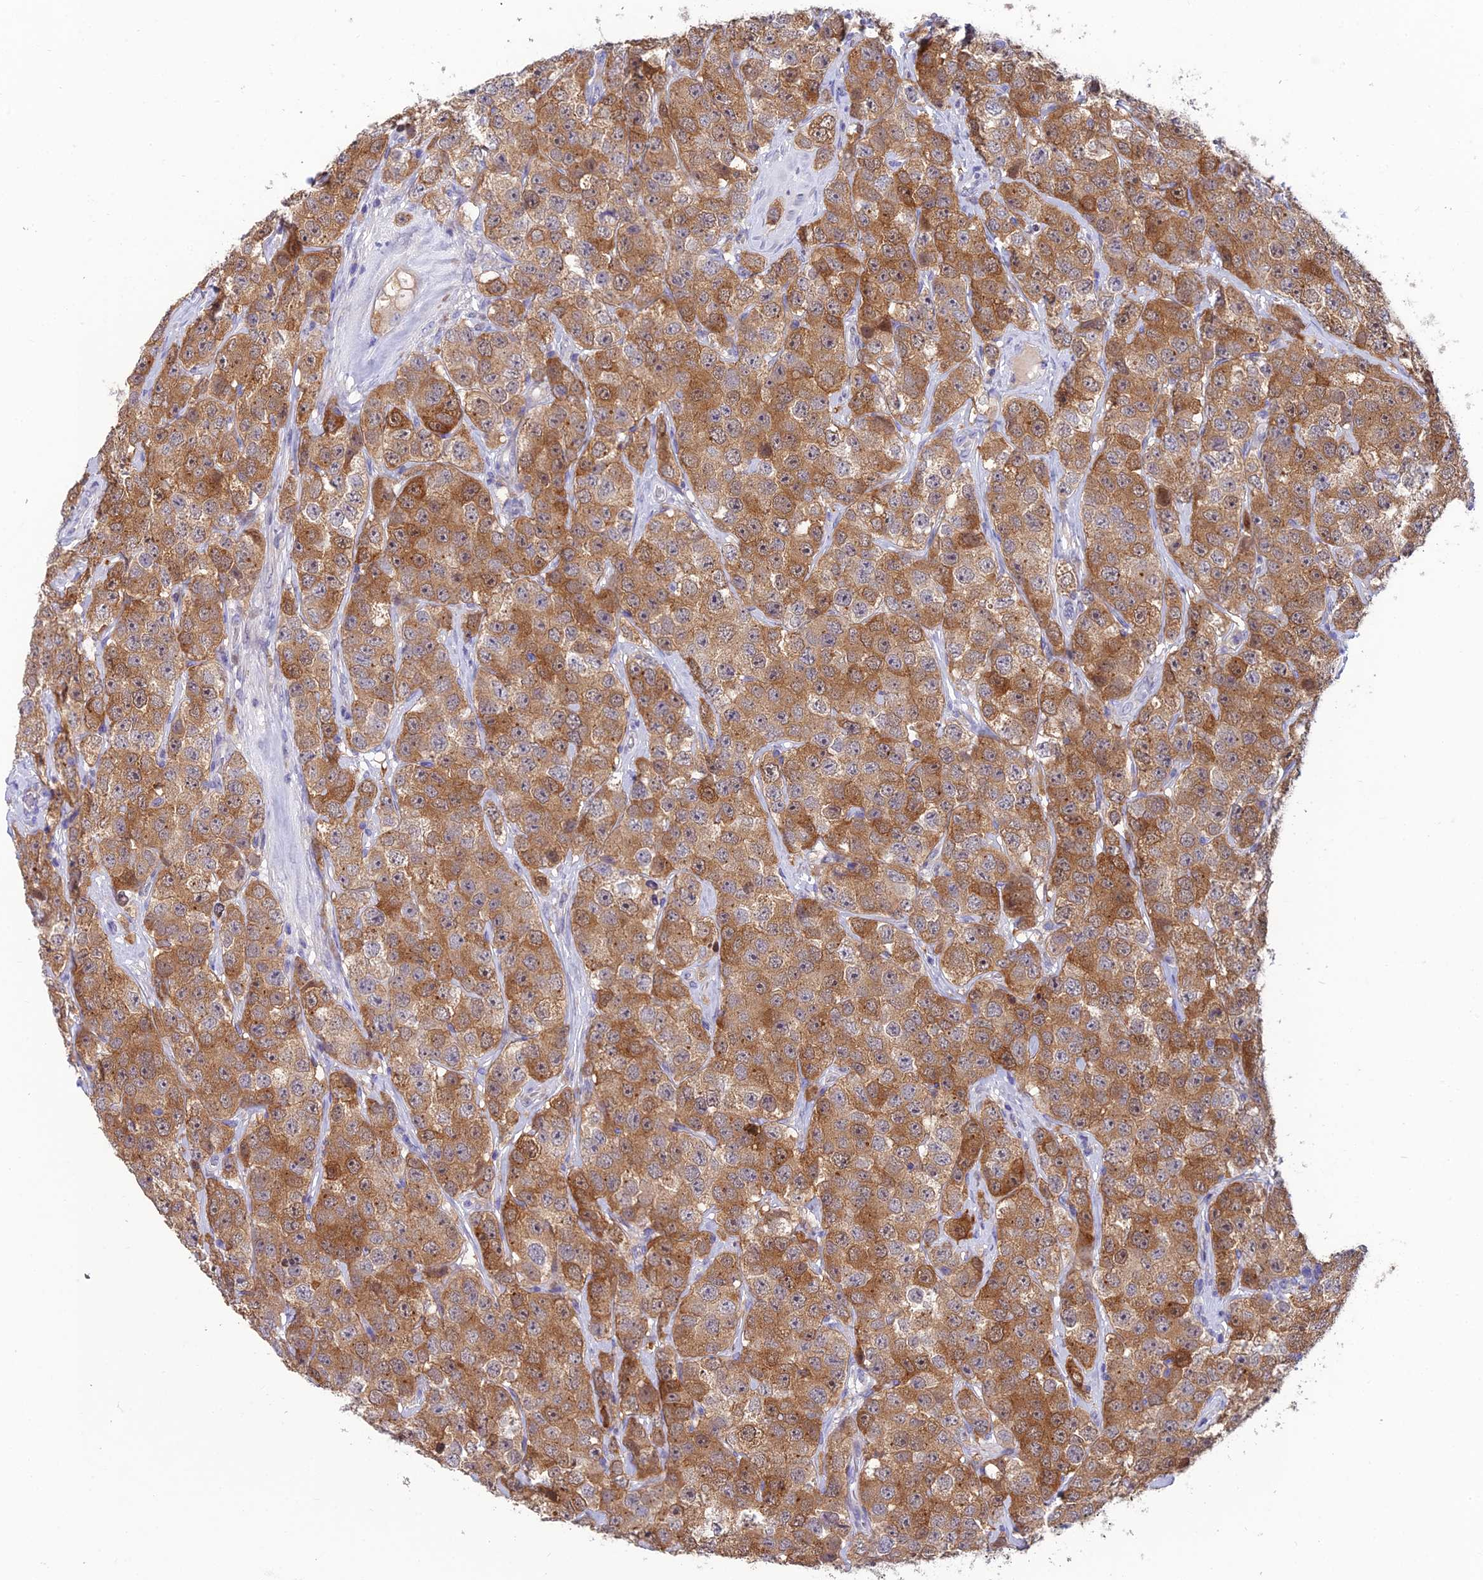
{"staining": {"intensity": "moderate", "quantity": ">75%", "location": "cytoplasmic/membranous"}, "tissue": "testis cancer", "cell_type": "Tumor cells", "image_type": "cancer", "snomed": [{"axis": "morphology", "description": "Seminoma, NOS"}, {"axis": "topography", "description": "Testis"}], "caption": "This histopathology image shows IHC staining of testis seminoma, with medium moderate cytoplasmic/membranous staining in approximately >75% of tumor cells.", "gene": "XPO7", "patient": {"sex": "male", "age": 28}}